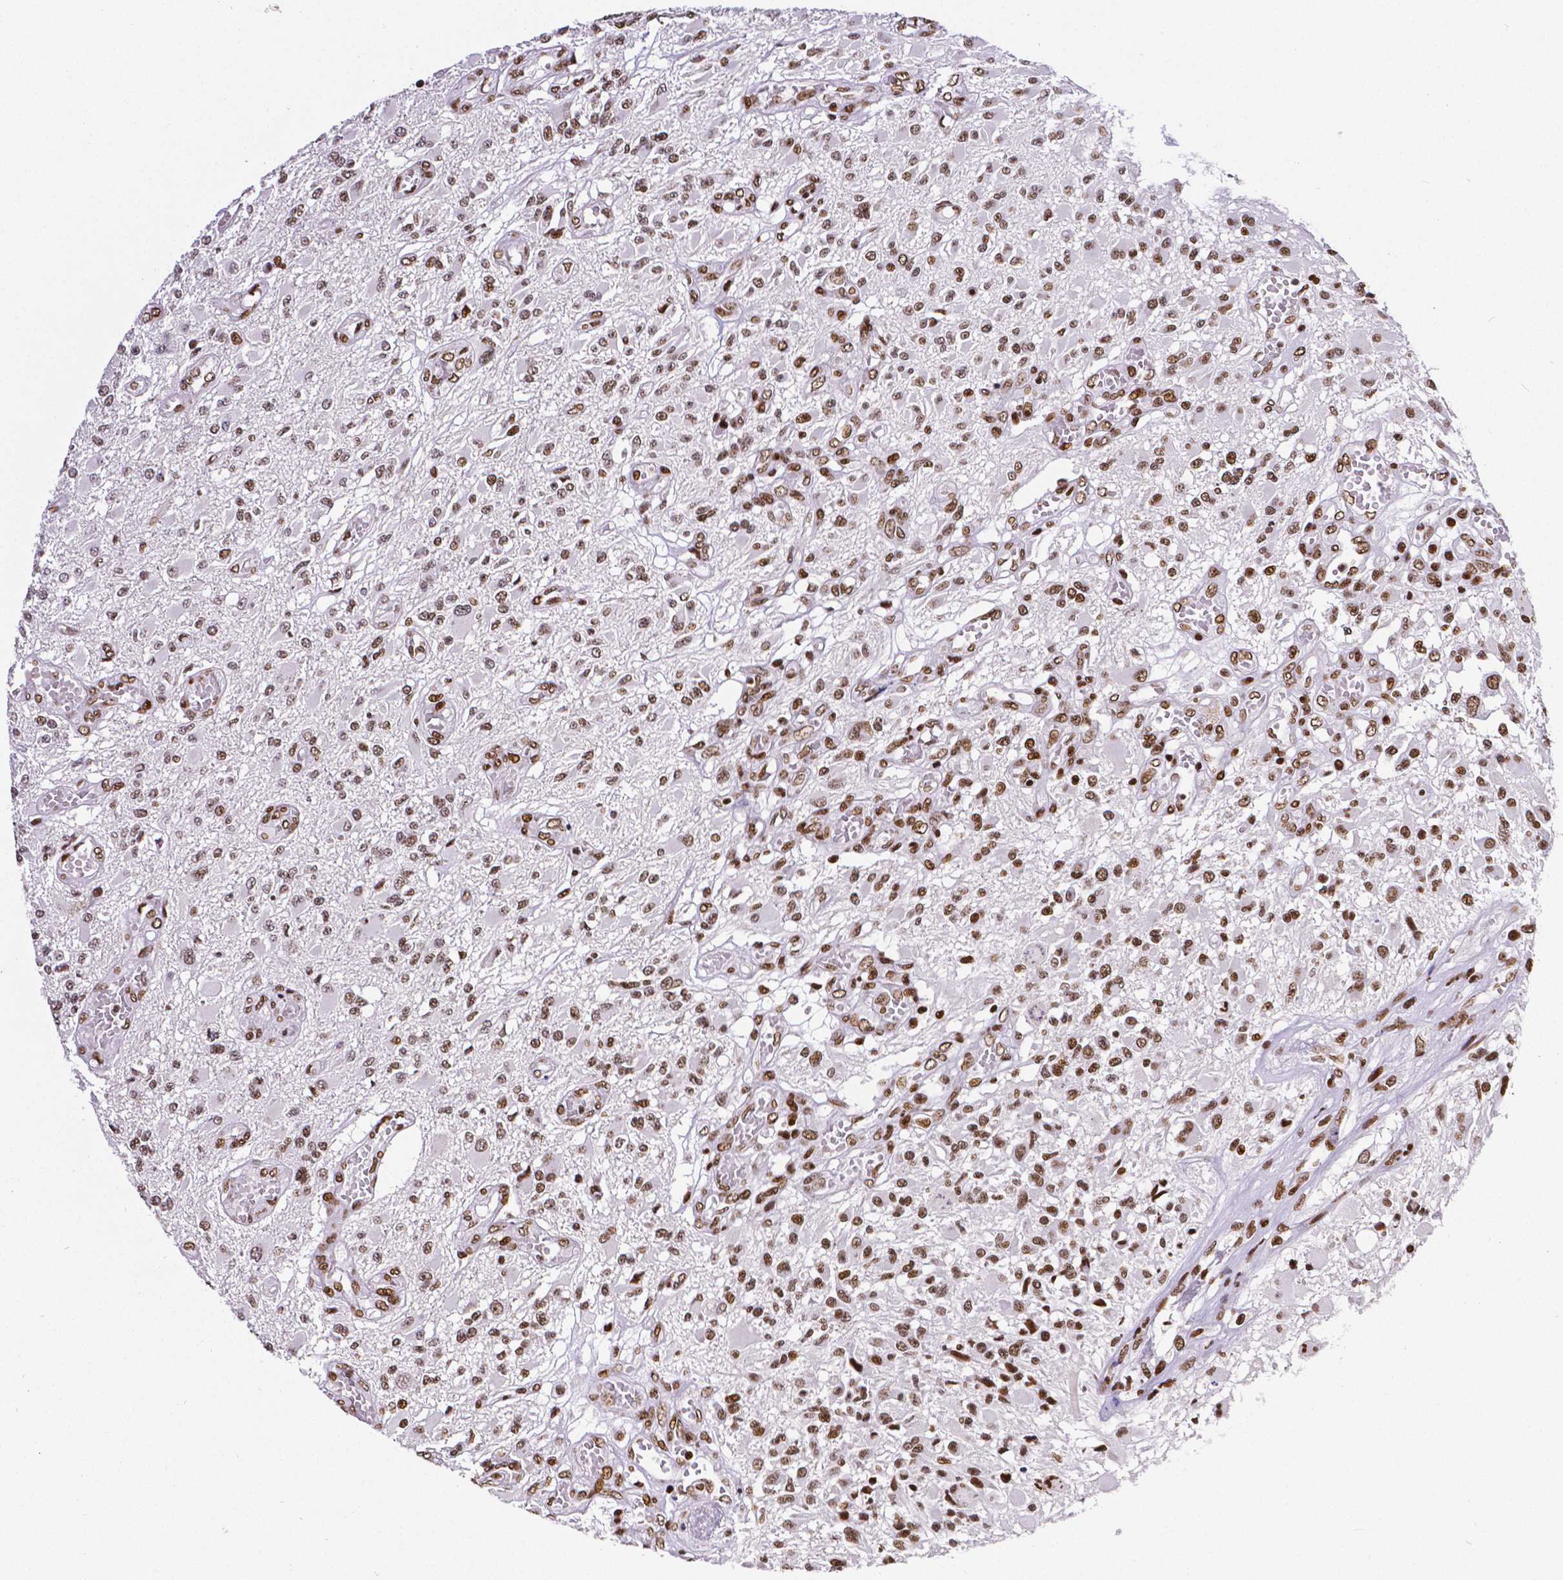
{"staining": {"intensity": "moderate", "quantity": "25%-75%", "location": "nuclear"}, "tissue": "glioma", "cell_type": "Tumor cells", "image_type": "cancer", "snomed": [{"axis": "morphology", "description": "Glioma, malignant, High grade"}, {"axis": "topography", "description": "Brain"}], "caption": "IHC (DAB) staining of malignant glioma (high-grade) shows moderate nuclear protein positivity in approximately 25%-75% of tumor cells. Nuclei are stained in blue.", "gene": "CTCF", "patient": {"sex": "female", "age": 63}}